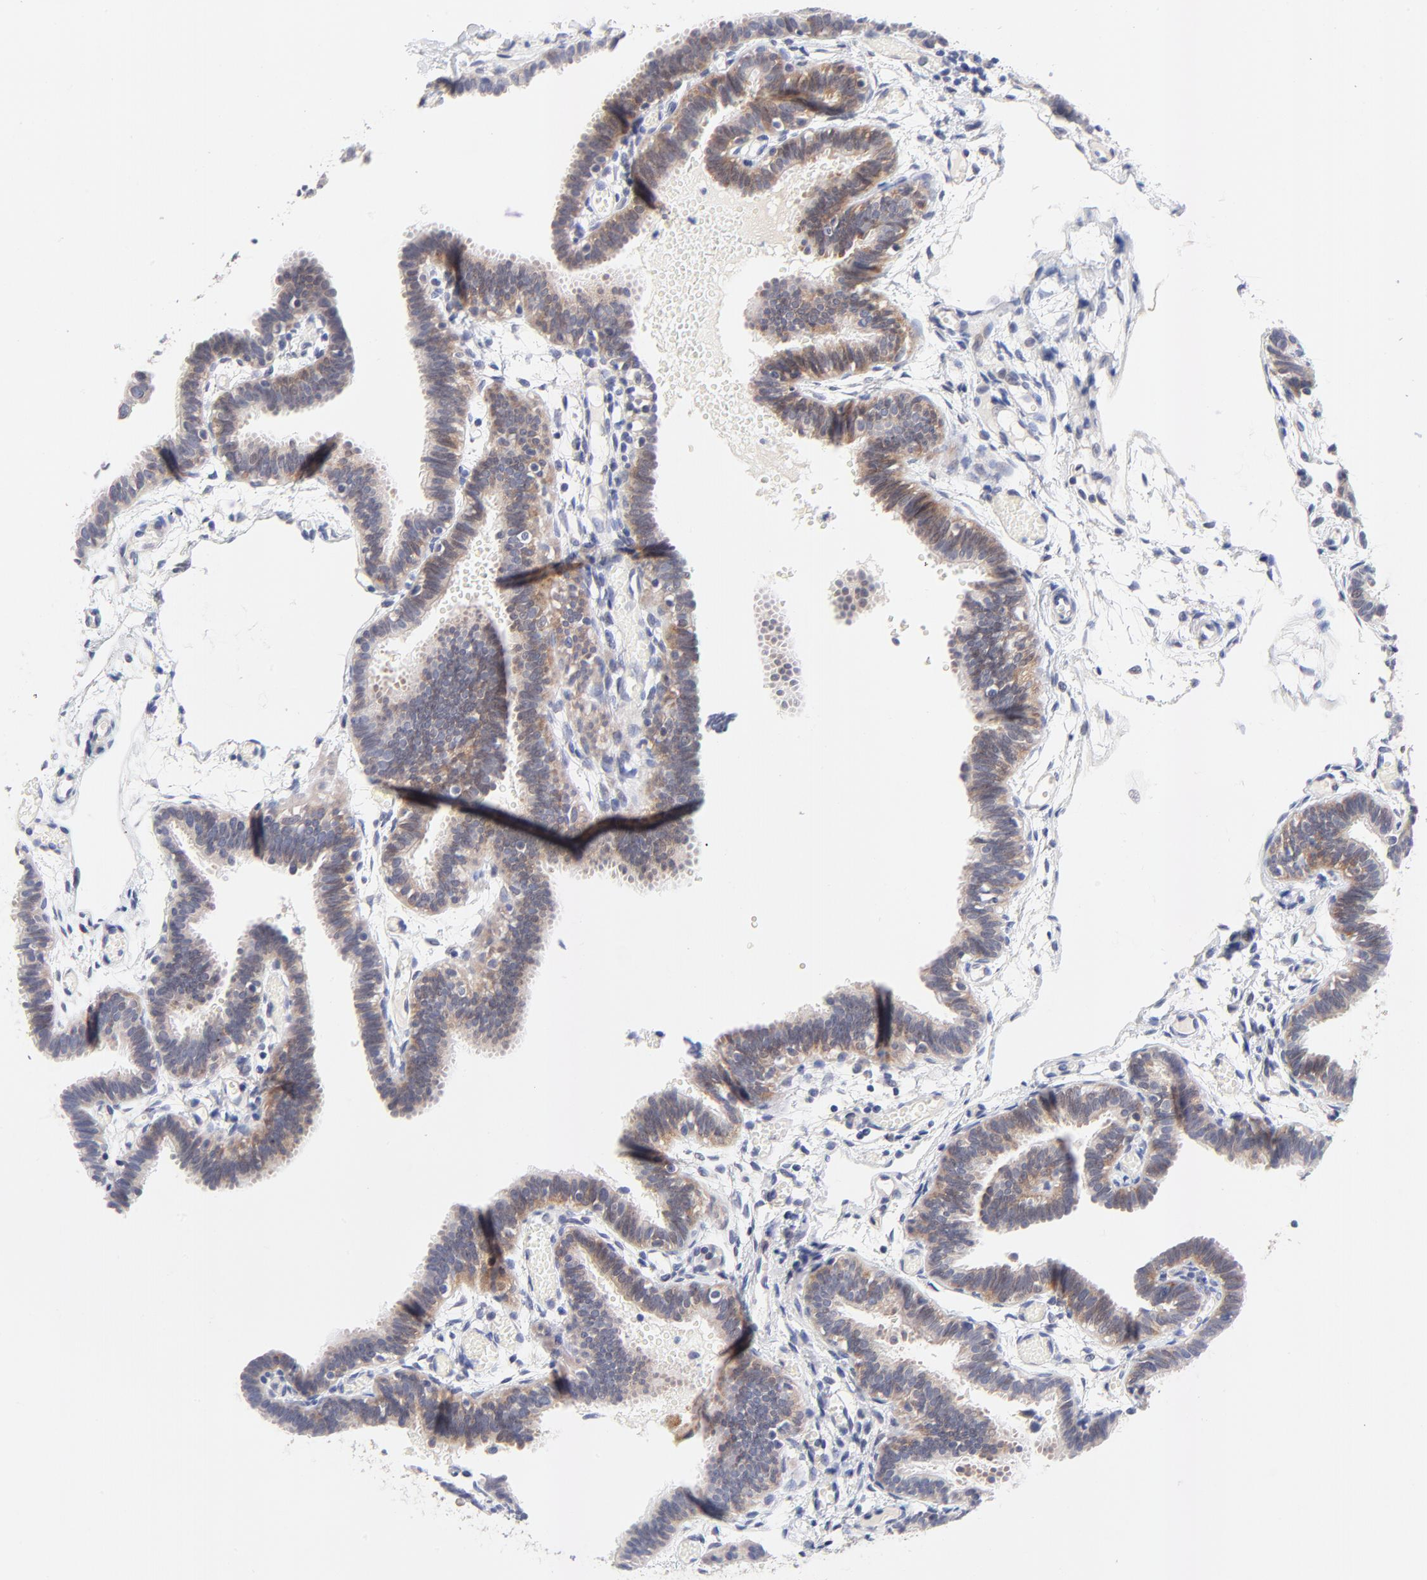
{"staining": {"intensity": "weak", "quantity": "25%-75%", "location": "cytoplasmic/membranous"}, "tissue": "fallopian tube", "cell_type": "Glandular cells", "image_type": "normal", "snomed": [{"axis": "morphology", "description": "Normal tissue, NOS"}, {"axis": "topography", "description": "Fallopian tube"}], "caption": "Protein staining of benign fallopian tube demonstrates weak cytoplasmic/membranous positivity in about 25%-75% of glandular cells.", "gene": "AFF2", "patient": {"sex": "female", "age": 29}}